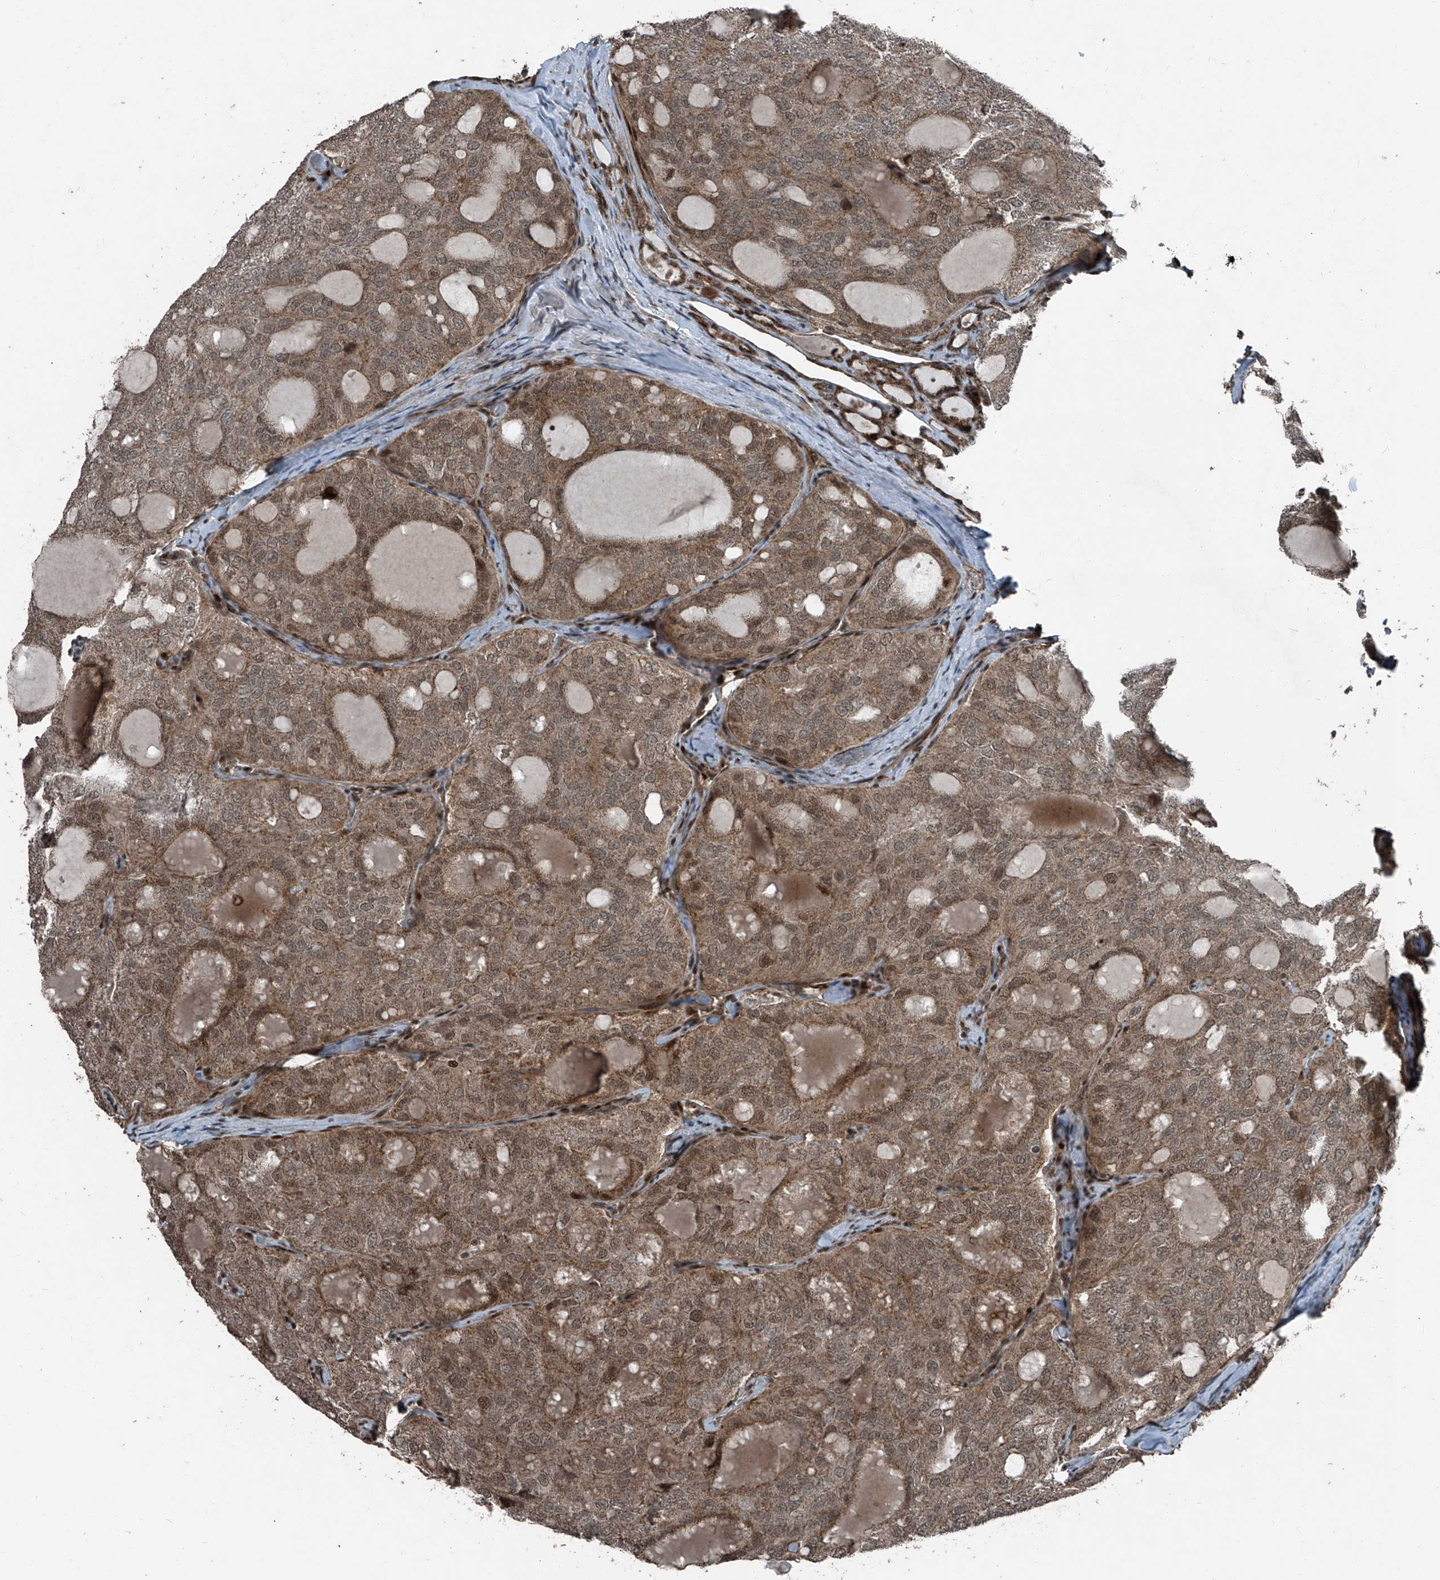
{"staining": {"intensity": "moderate", "quantity": ">75%", "location": "cytoplasmic/membranous,nuclear"}, "tissue": "thyroid cancer", "cell_type": "Tumor cells", "image_type": "cancer", "snomed": [{"axis": "morphology", "description": "Follicular adenoma carcinoma, NOS"}, {"axis": "topography", "description": "Thyroid gland"}], "caption": "Protein expression analysis of thyroid follicular adenoma carcinoma displays moderate cytoplasmic/membranous and nuclear positivity in approximately >75% of tumor cells.", "gene": "ZNF570", "patient": {"sex": "male", "age": 75}}